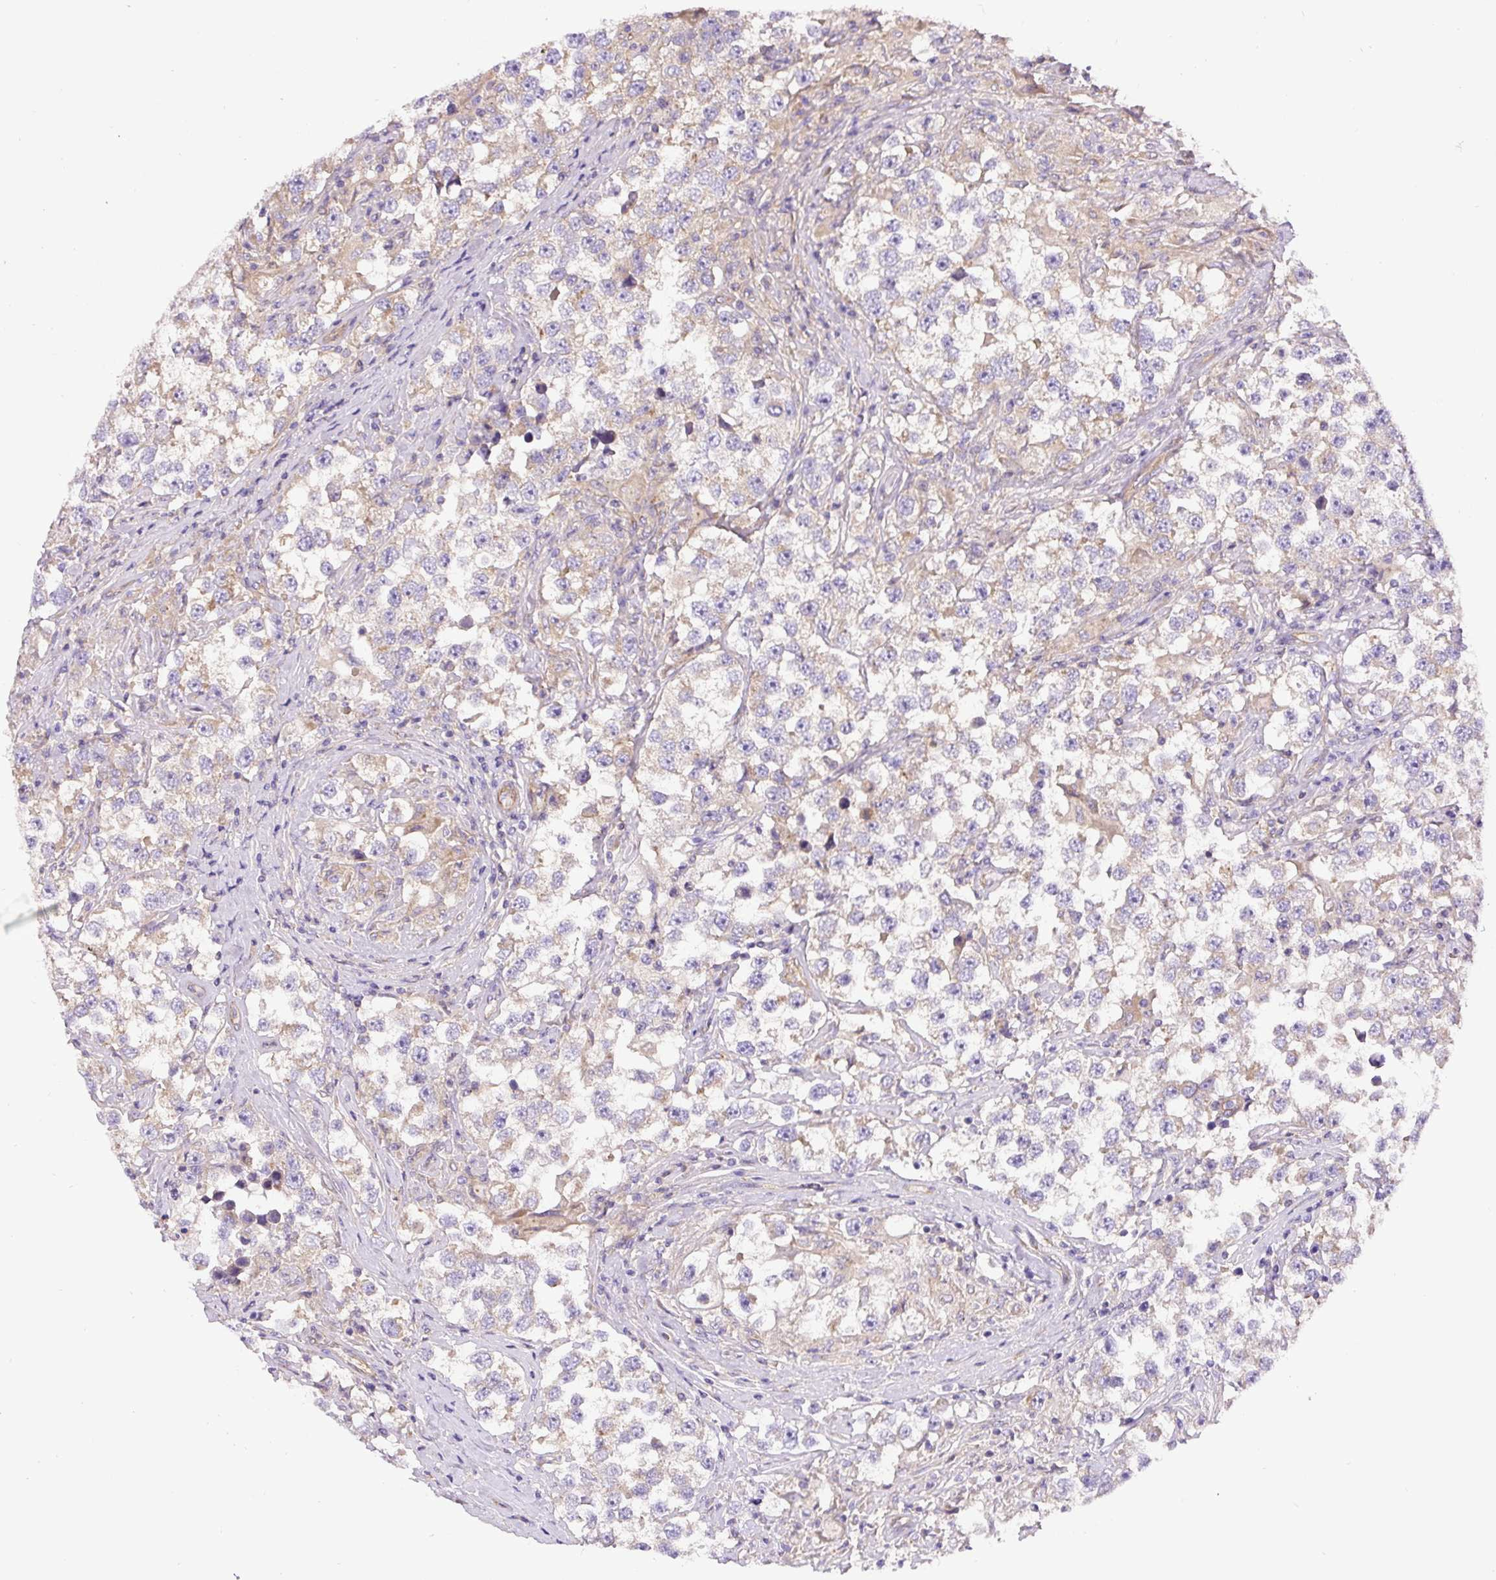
{"staining": {"intensity": "weak", "quantity": "<25%", "location": "cytoplasmic/membranous"}, "tissue": "testis cancer", "cell_type": "Tumor cells", "image_type": "cancer", "snomed": [{"axis": "morphology", "description": "Seminoma, NOS"}, {"axis": "topography", "description": "Testis"}], "caption": "A high-resolution photomicrograph shows immunohistochemistry (IHC) staining of testis seminoma, which demonstrates no significant expression in tumor cells.", "gene": "DCTN1", "patient": {"sex": "male", "age": 46}}